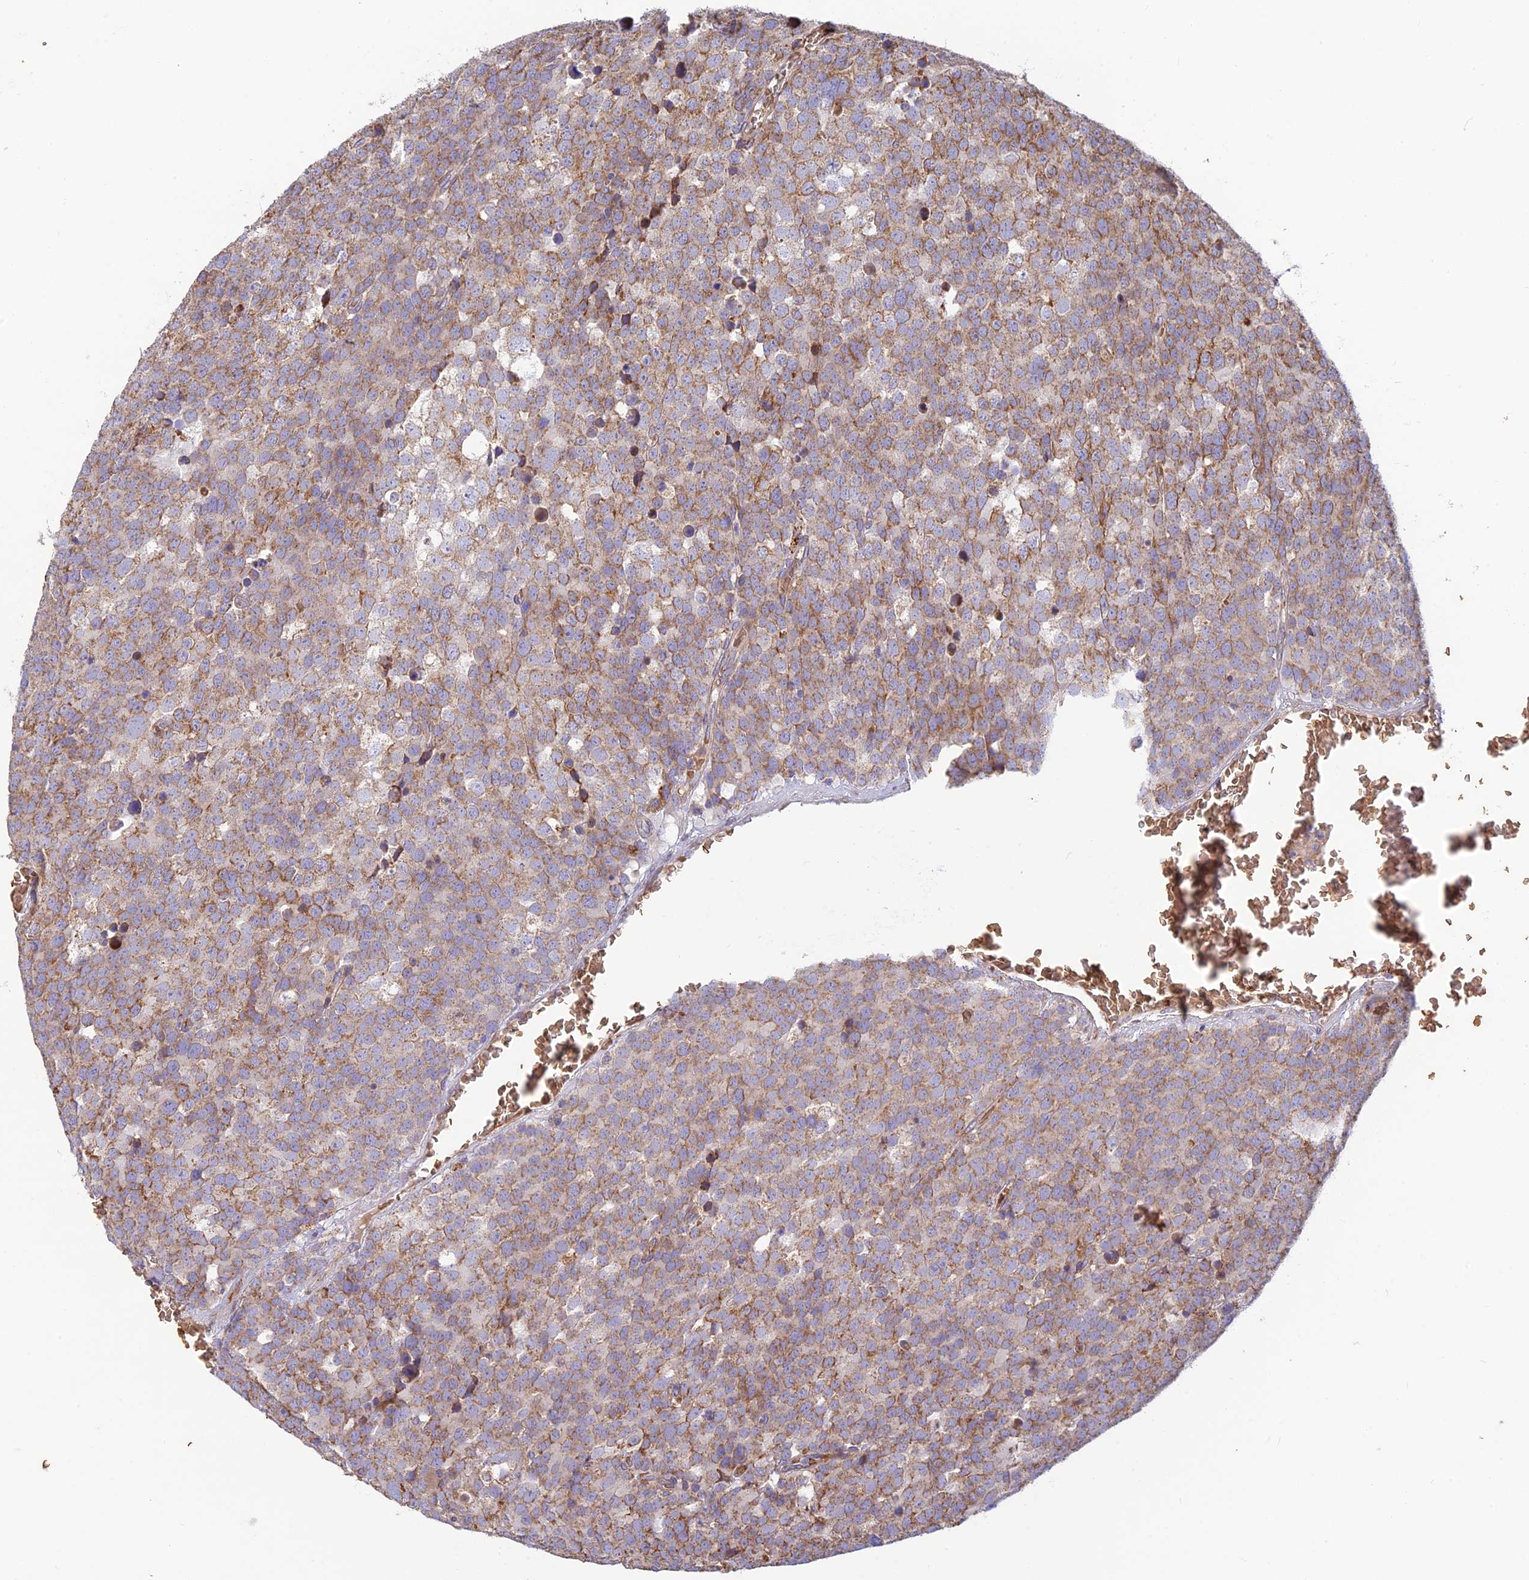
{"staining": {"intensity": "moderate", "quantity": ">75%", "location": "cytoplasmic/membranous"}, "tissue": "testis cancer", "cell_type": "Tumor cells", "image_type": "cancer", "snomed": [{"axis": "morphology", "description": "Seminoma, NOS"}, {"axis": "topography", "description": "Testis"}], "caption": "Testis seminoma stained with DAB (3,3'-diaminobenzidine) IHC displays medium levels of moderate cytoplasmic/membranous positivity in approximately >75% of tumor cells.", "gene": "UFSP2", "patient": {"sex": "male", "age": 71}}